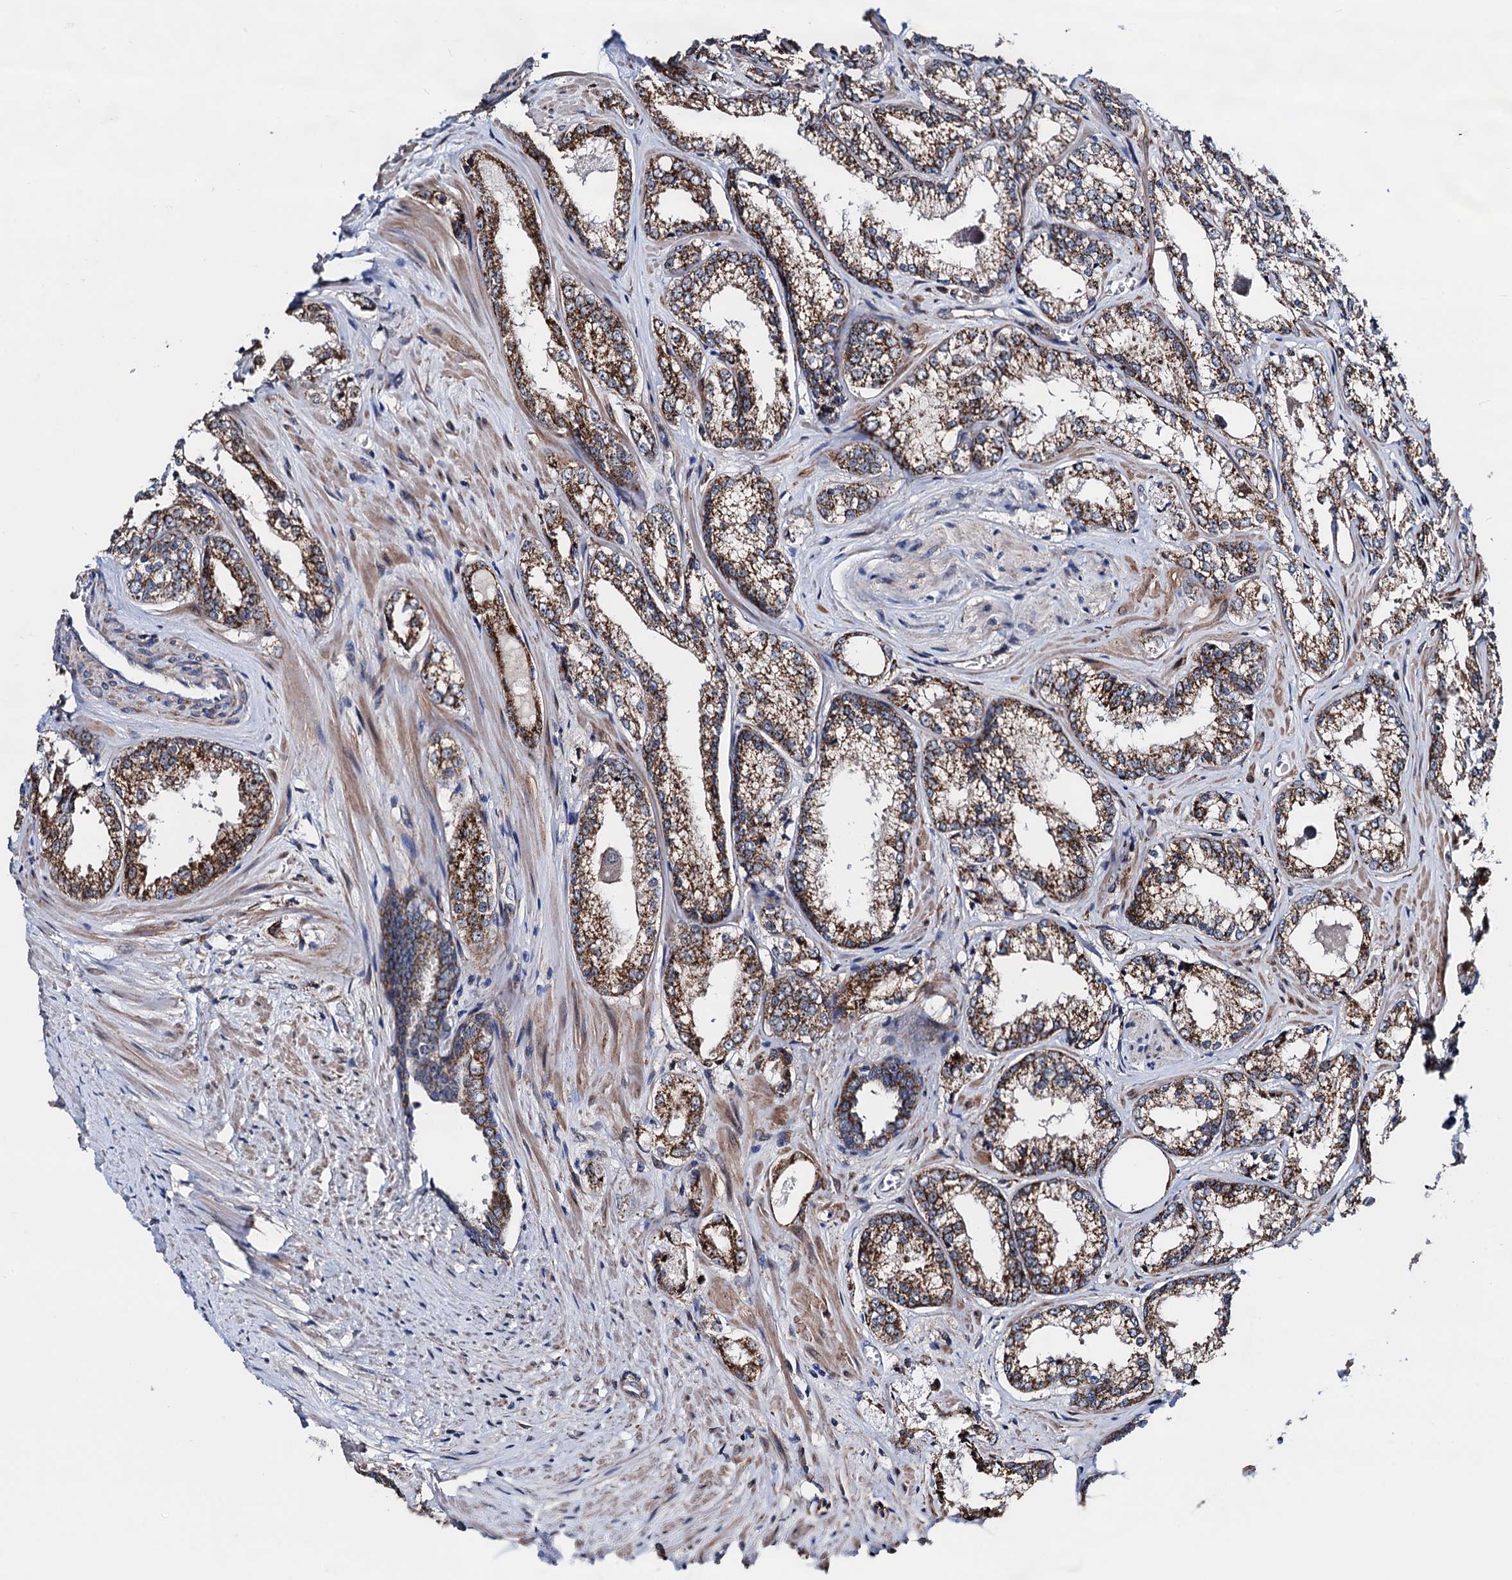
{"staining": {"intensity": "moderate", "quantity": ">75%", "location": "cytoplasmic/membranous"}, "tissue": "prostate cancer", "cell_type": "Tumor cells", "image_type": "cancer", "snomed": [{"axis": "morphology", "description": "Adenocarcinoma, Low grade"}, {"axis": "topography", "description": "Prostate"}], "caption": "This is a histology image of immunohistochemistry (IHC) staining of prostate cancer (low-grade adenocarcinoma), which shows moderate staining in the cytoplasmic/membranous of tumor cells.", "gene": "COA4", "patient": {"sex": "male", "age": 47}}